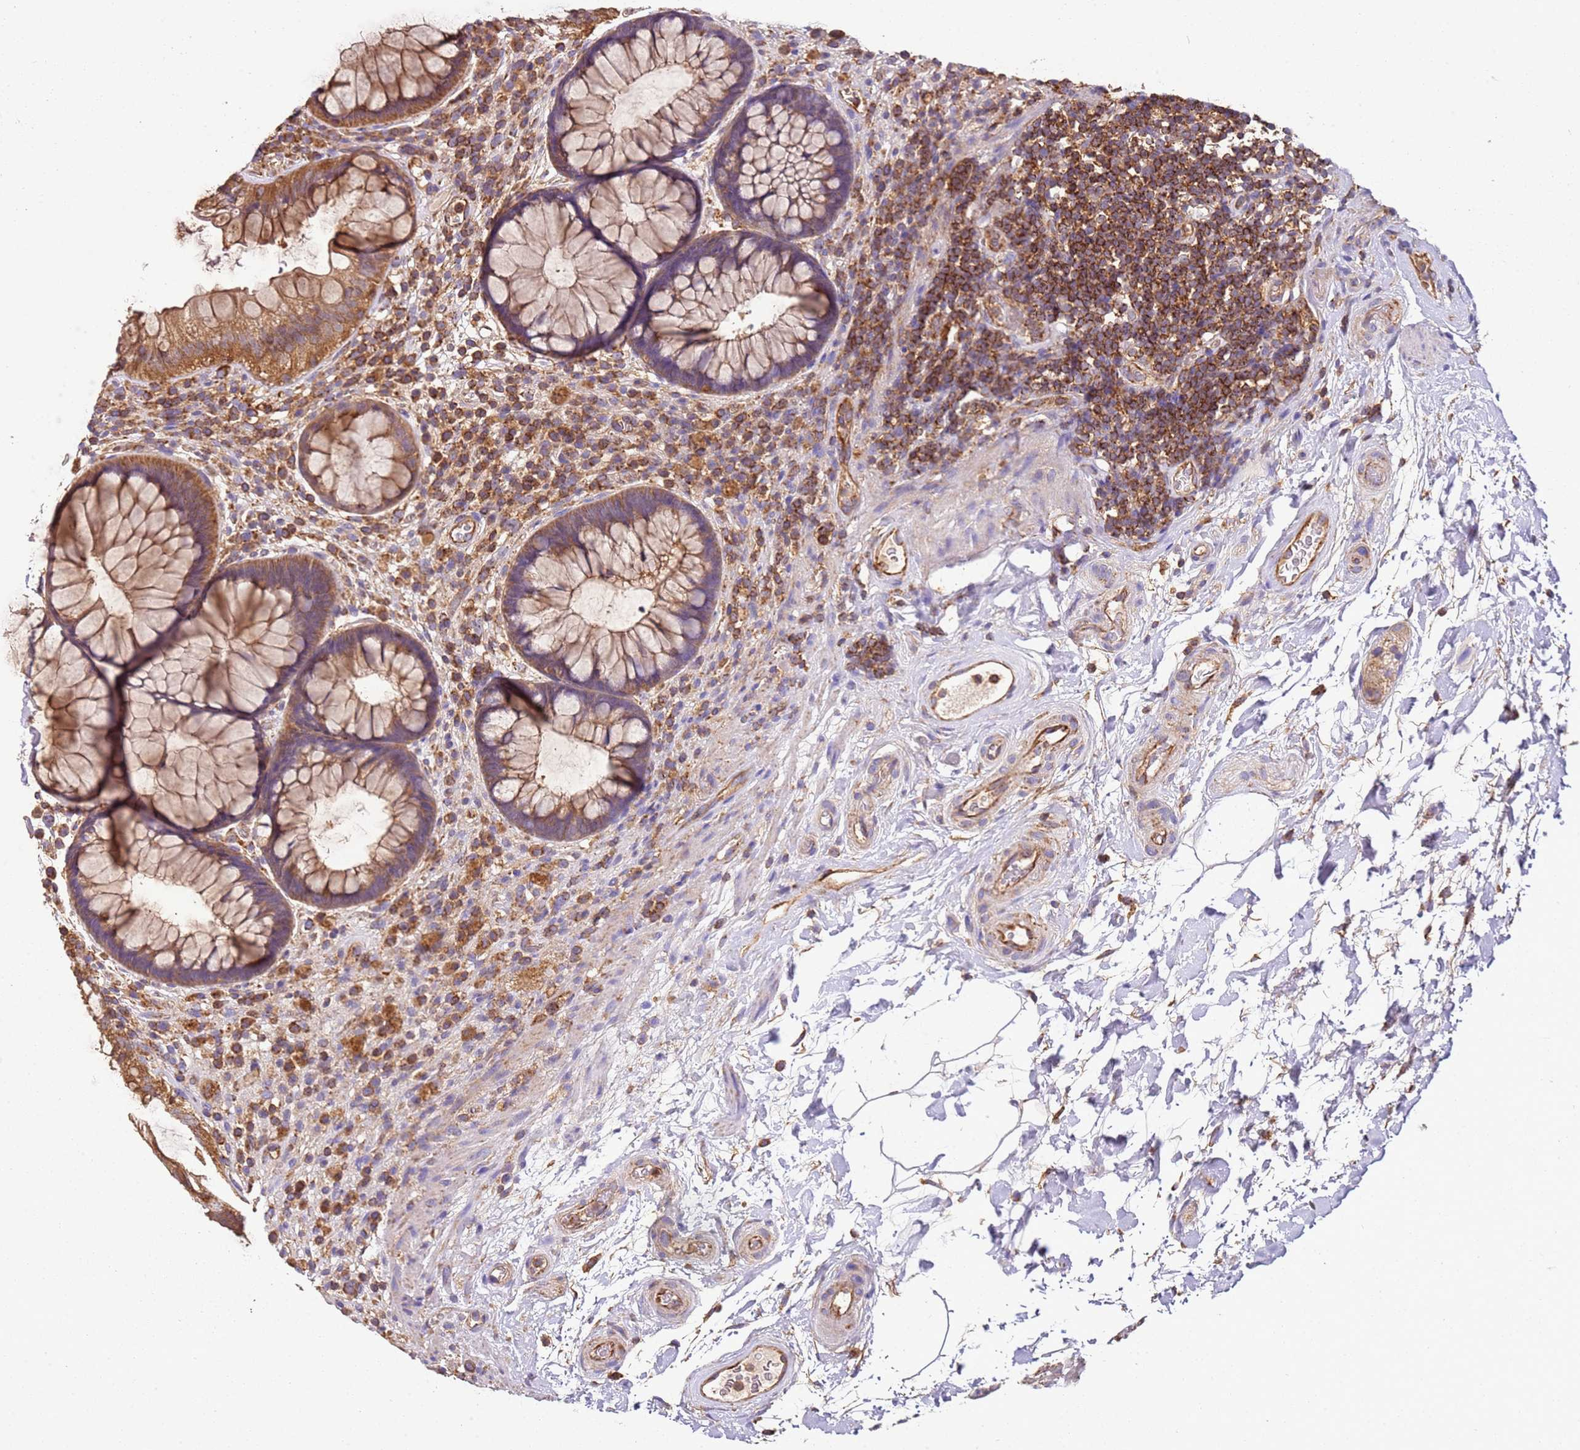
{"staining": {"intensity": "moderate", "quantity": ">75%", "location": "cytoplasmic/membranous"}, "tissue": "rectum", "cell_type": "Glandular cells", "image_type": "normal", "snomed": [{"axis": "morphology", "description": "Normal tissue, NOS"}, {"axis": "topography", "description": "Rectum"}], "caption": "Protein expression analysis of unremarkable human rectum reveals moderate cytoplasmic/membranous staining in approximately >75% of glandular cells.", "gene": "RMND5A", "patient": {"sex": "male", "age": 51}}